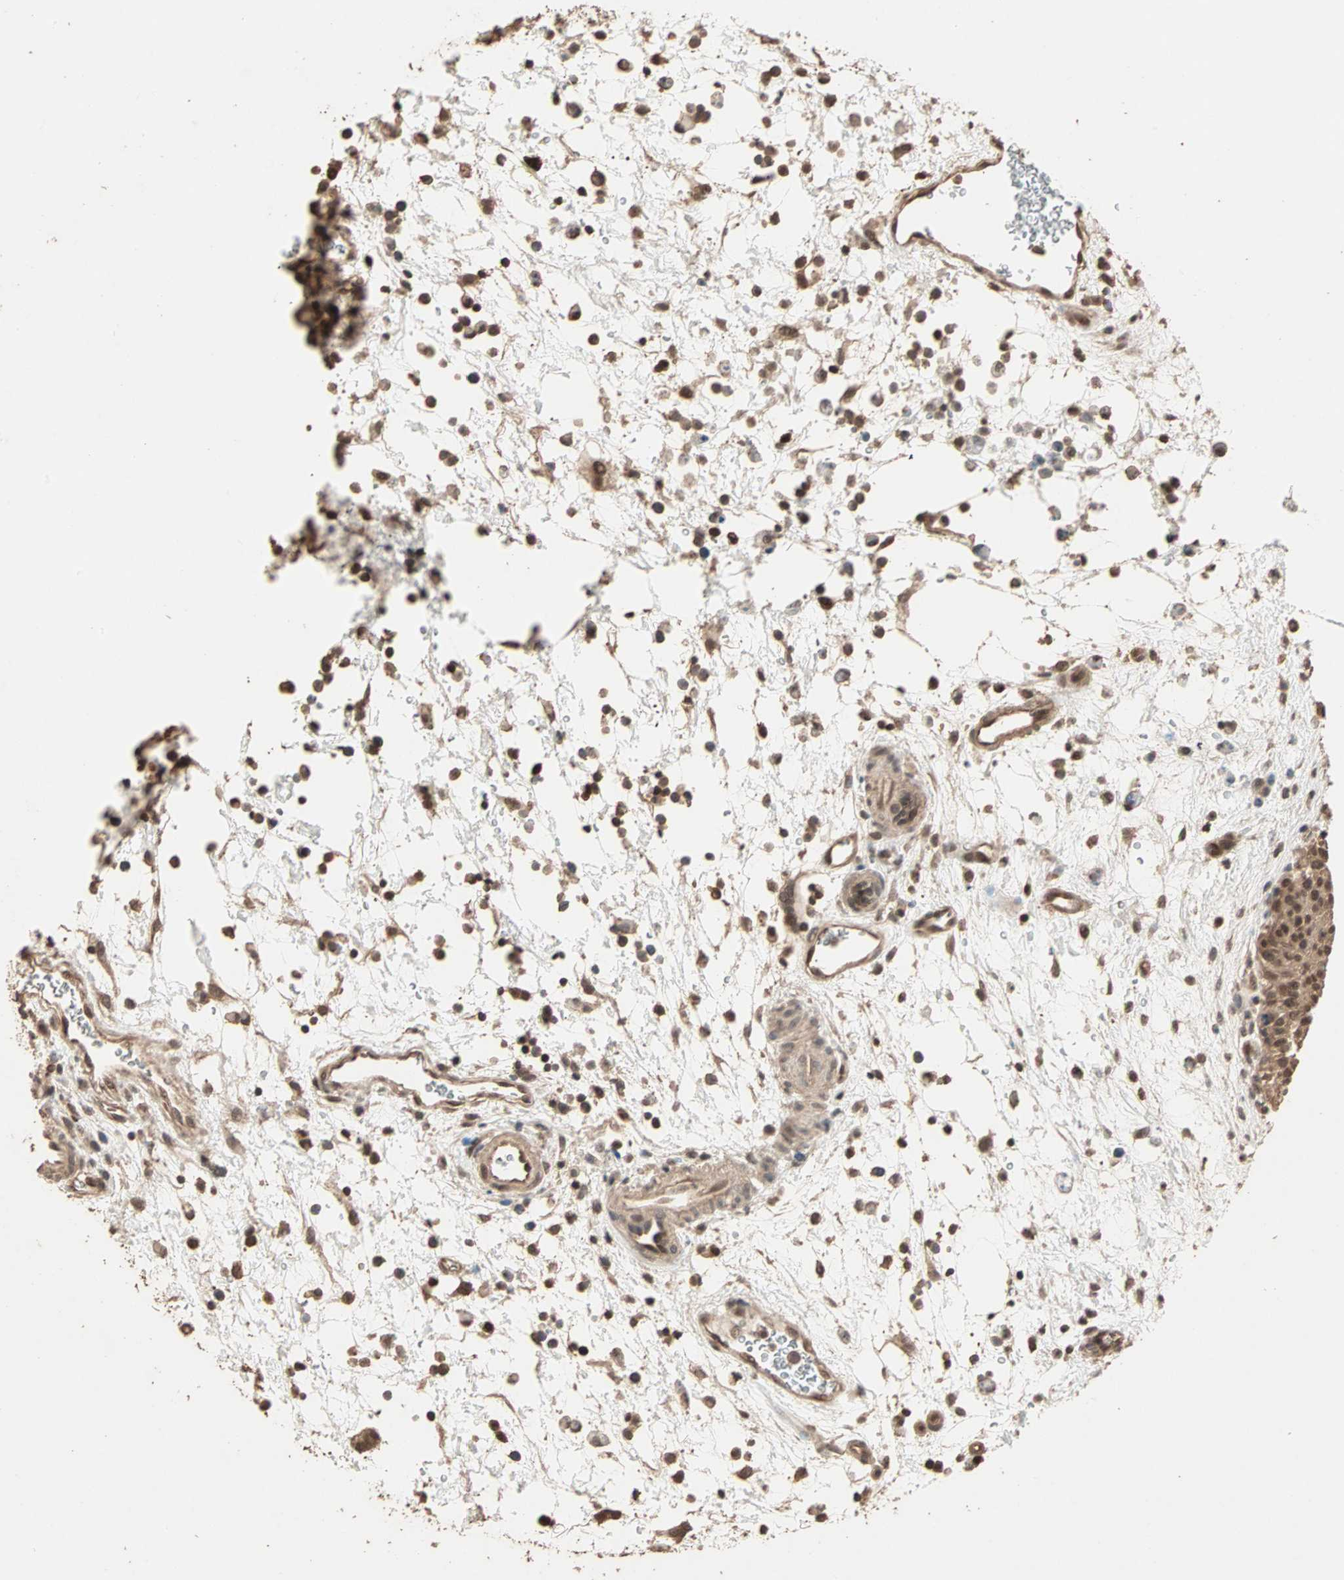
{"staining": {"intensity": "strong", "quantity": ">75%", "location": "cytoplasmic/membranous,nuclear"}, "tissue": "urinary bladder", "cell_type": "Urothelial cells", "image_type": "normal", "snomed": [{"axis": "morphology", "description": "Normal tissue, NOS"}, {"axis": "morphology", "description": "Dysplasia, NOS"}, {"axis": "topography", "description": "Urinary bladder"}], "caption": "Immunohistochemistry (IHC) histopathology image of benign human urinary bladder stained for a protein (brown), which reveals high levels of strong cytoplasmic/membranous,nuclear positivity in about >75% of urothelial cells.", "gene": "ZBTB33", "patient": {"sex": "male", "age": 35}}